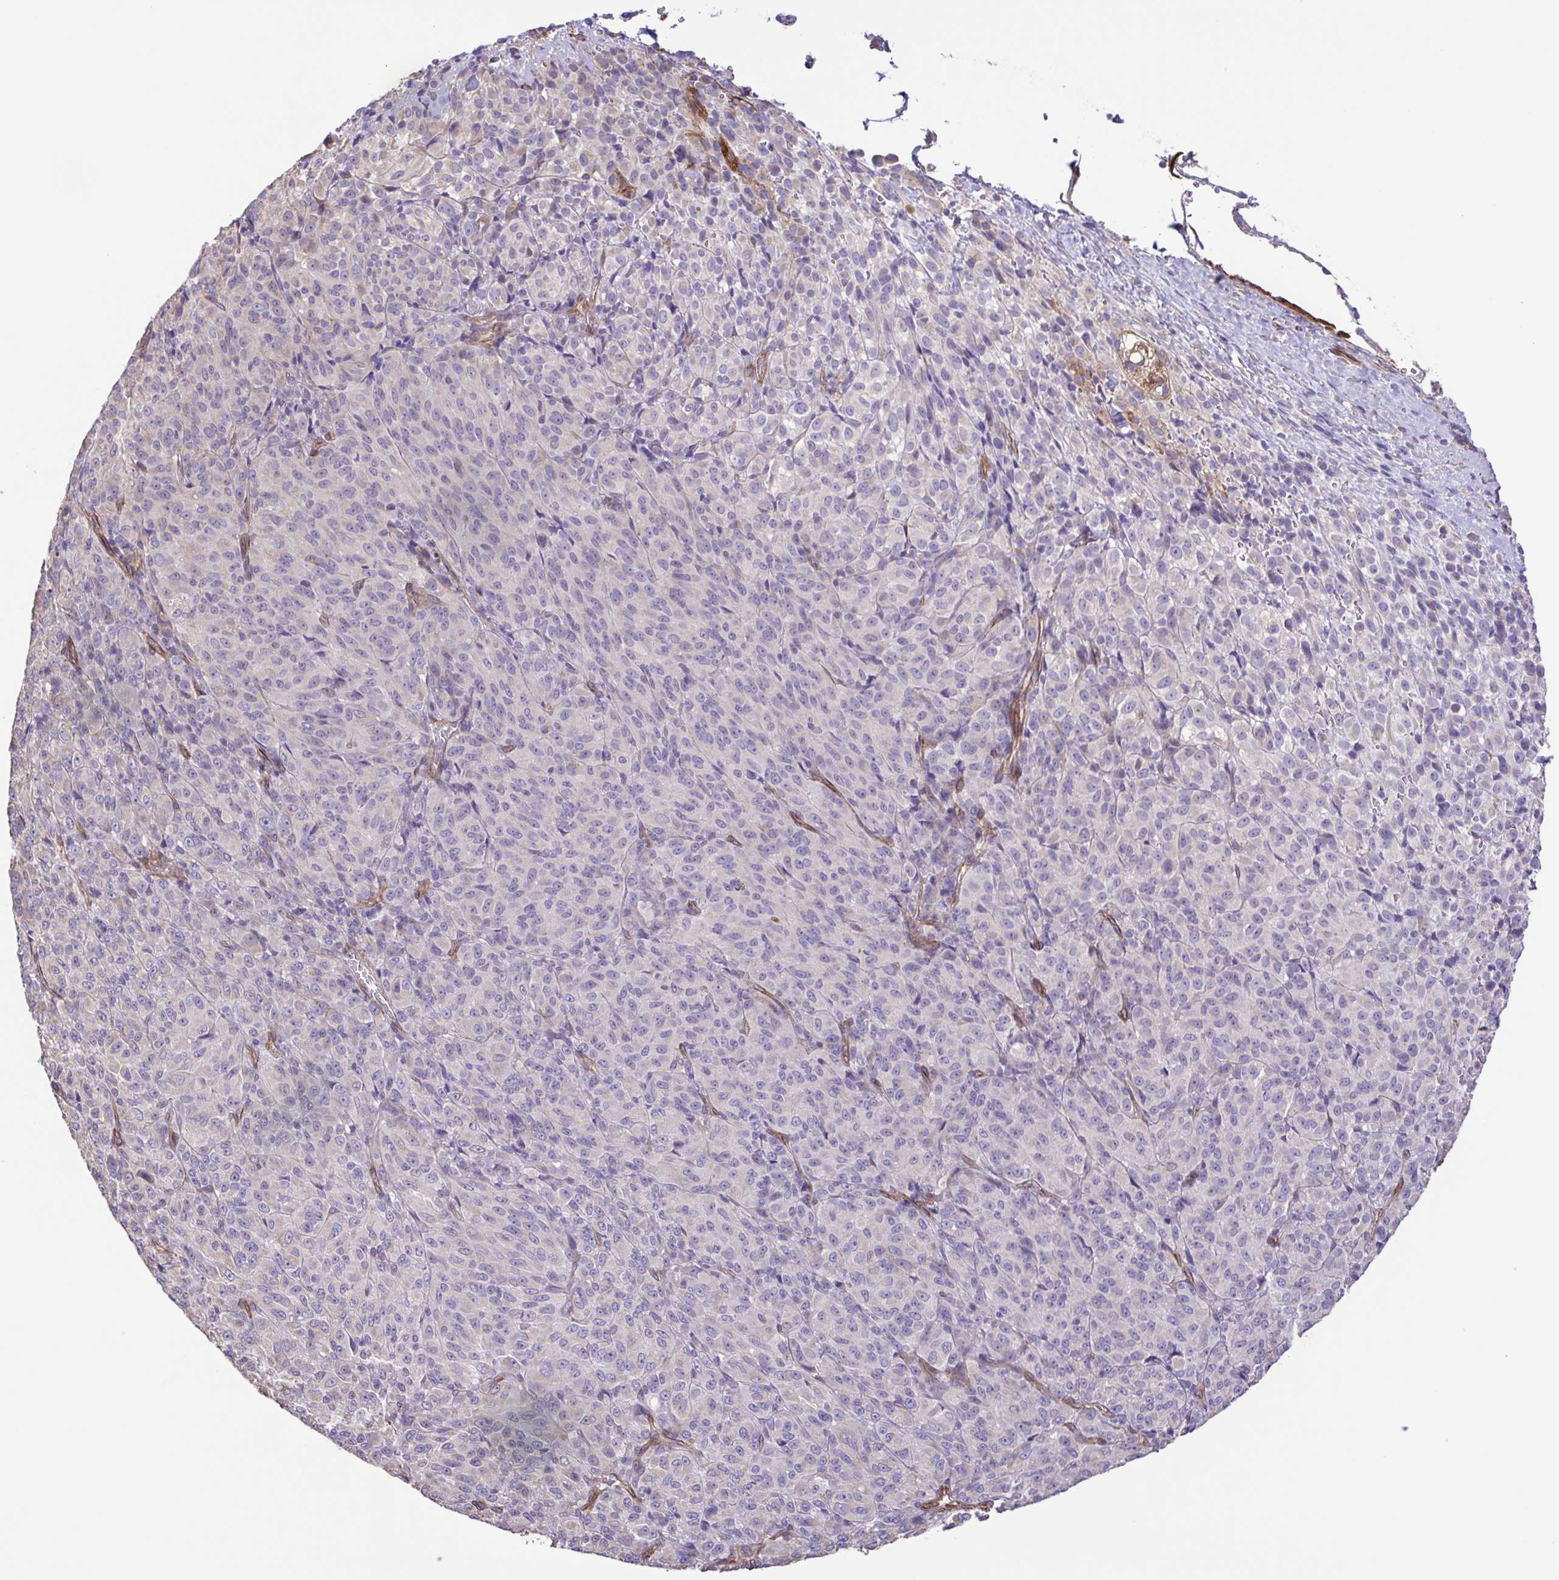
{"staining": {"intensity": "negative", "quantity": "none", "location": "none"}, "tissue": "melanoma", "cell_type": "Tumor cells", "image_type": "cancer", "snomed": [{"axis": "morphology", "description": "Malignant melanoma, Metastatic site"}, {"axis": "topography", "description": "Brain"}], "caption": "Immunohistochemistry (IHC) of human malignant melanoma (metastatic site) displays no positivity in tumor cells.", "gene": "FLT1", "patient": {"sex": "female", "age": 56}}